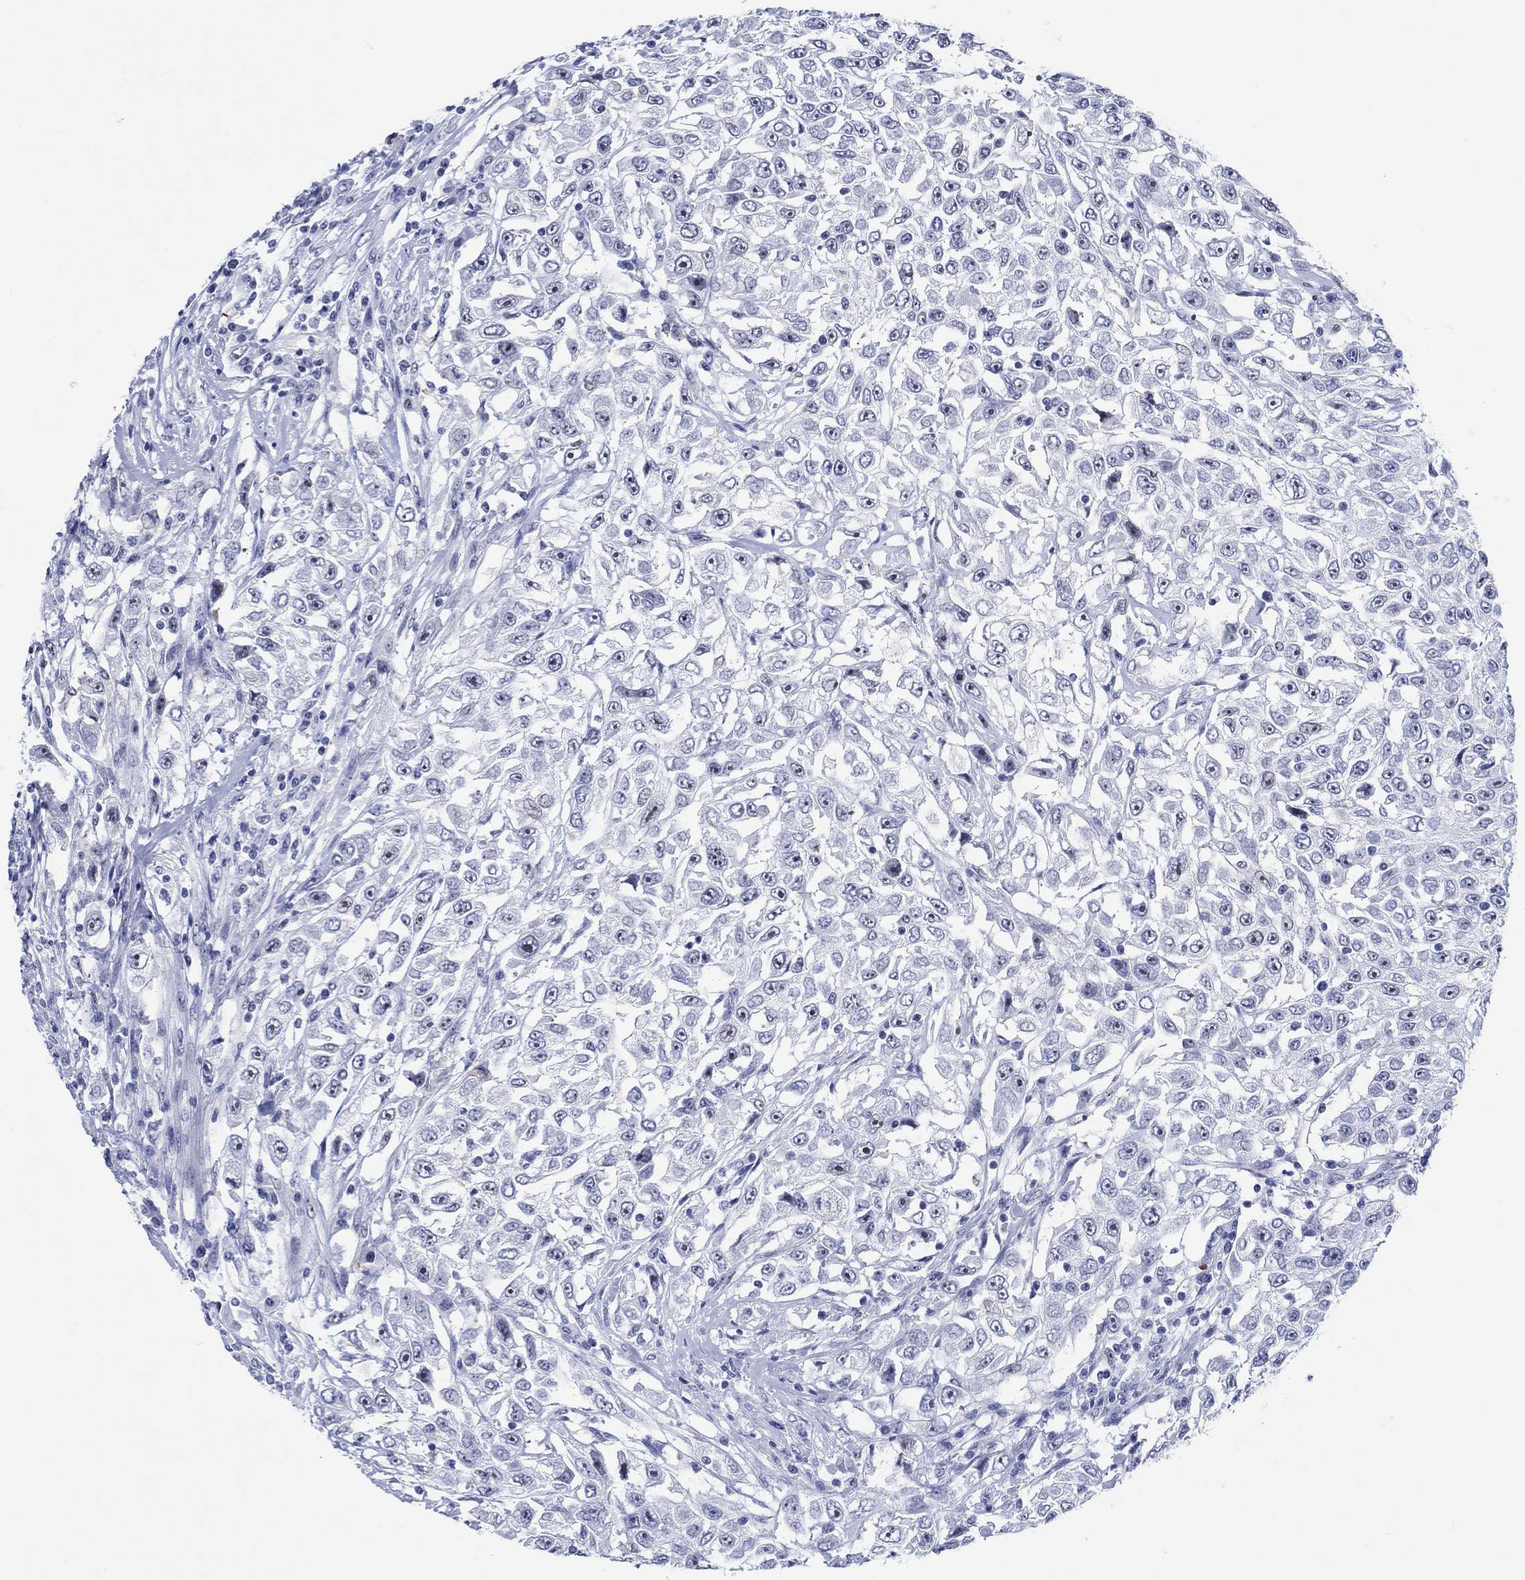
{"staining": {"intensity": "strong", "quantity": "<25%", "location": "nuclear"}, "tissue": "urothelial cancer", "cell_type": "Tumor cells", "image_type": "cancer", "snomed": [{"axis": "morphology", "description": "Urothelial carcinoma, High grade"}, {"axis": "topography", "description": "Urinary bladder"}], "caption": "This is a histology image of immunohistochemistry (IHC) staining of urothelial cancer, which shows strong staining in the nuclear of tumor cells.", "gene": "ZNF446", "patient": {"sex": "female", "age": 56}}